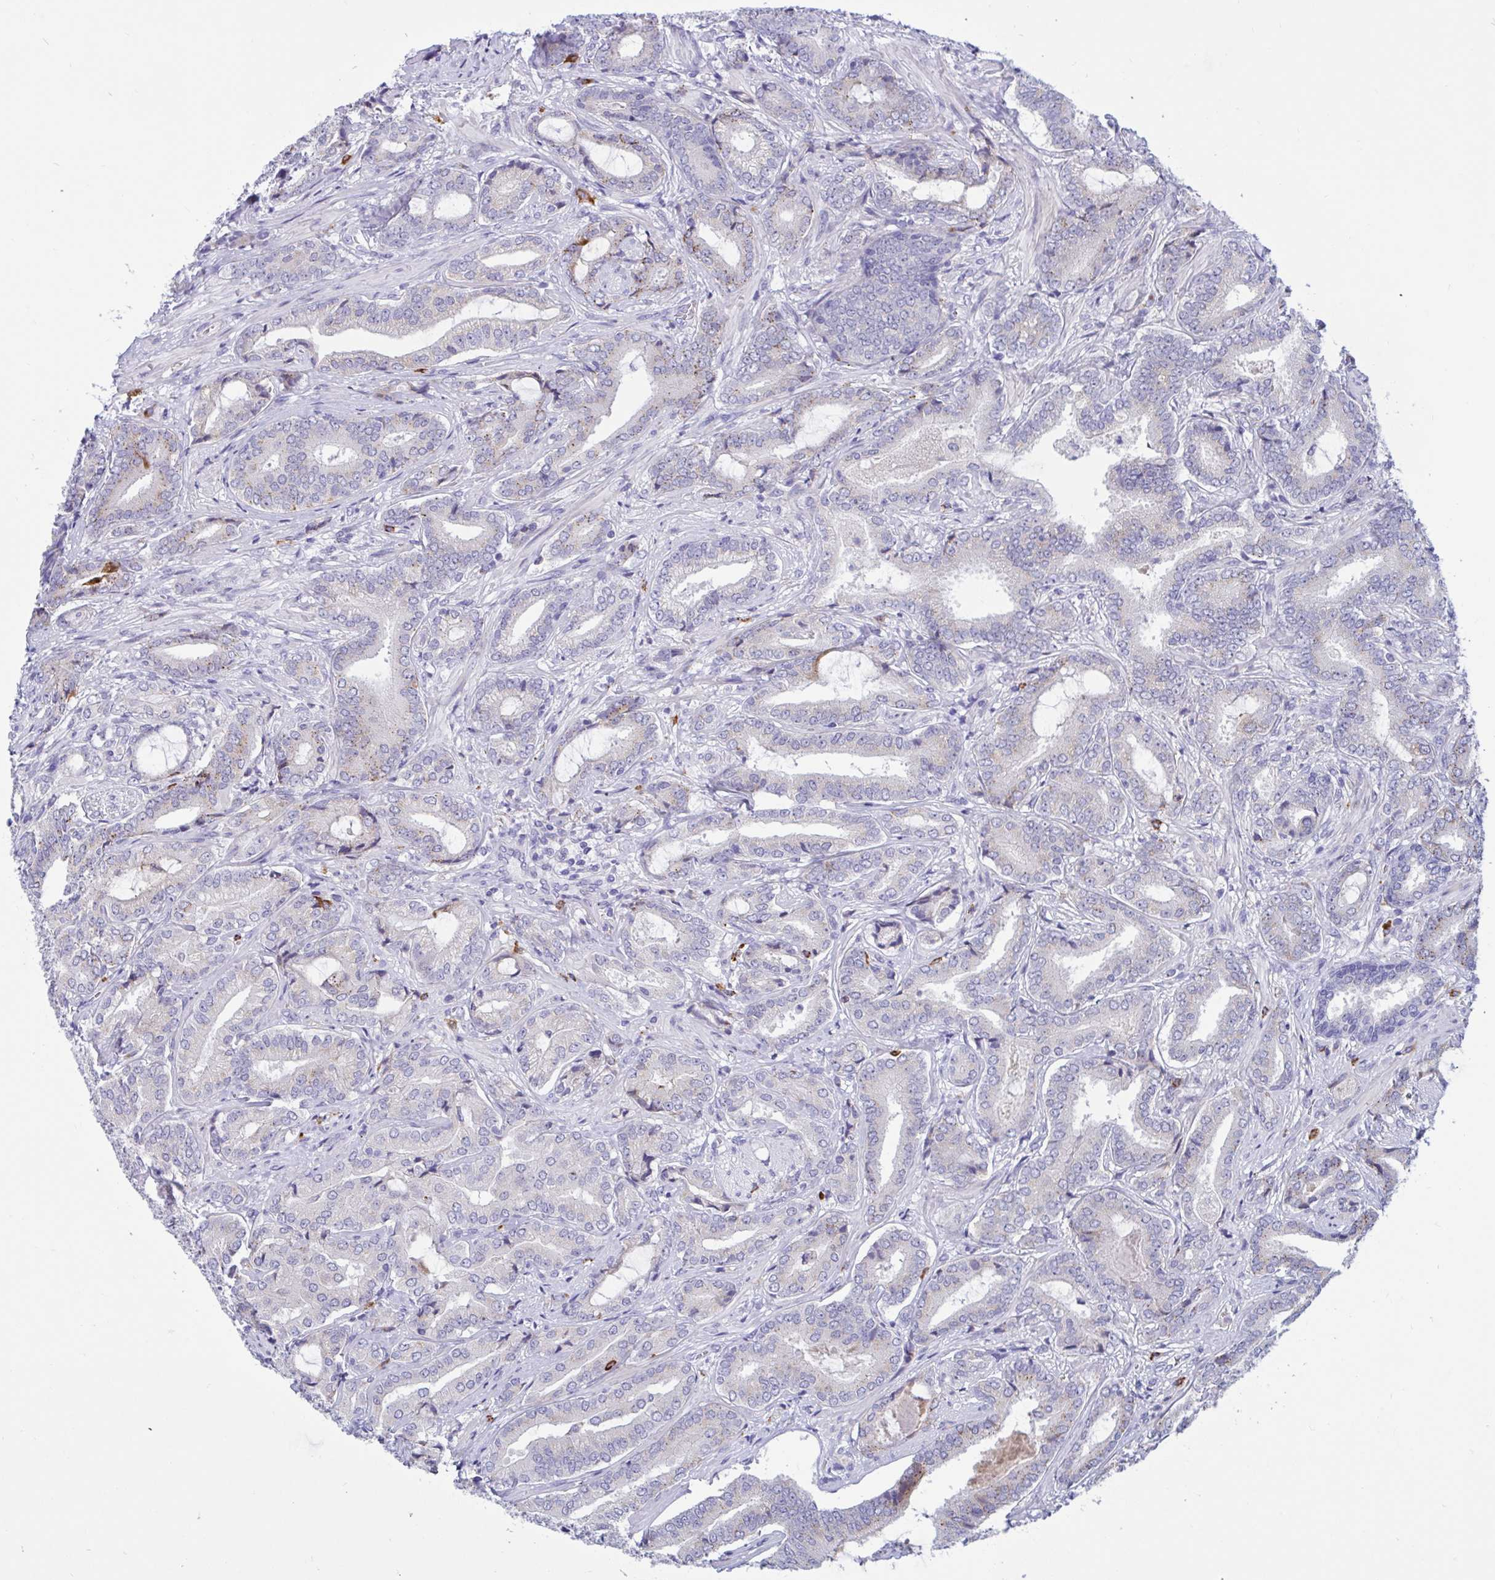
{"staining": {"intensity": "negative", "quantity": "none", "location": "none"}, "tissue": "prostate cancer", "cell_type": "Tumor cells", "image_type": "cancer", "snomed": [{"axis": "morphology", "description": "Adenocarcinoma, High grade"}, {"axis": "topography", "description": "Prostate"}], "caption": "This image is of prostate high-grade adenocarcinoma stained with immunohistochemistry to label a protein in brown with the nuclei are counter-stained blue. There is no positivity in tumor cells.", "gene": "FAM219B", "patient": {"sex": "male", "age": 62}}